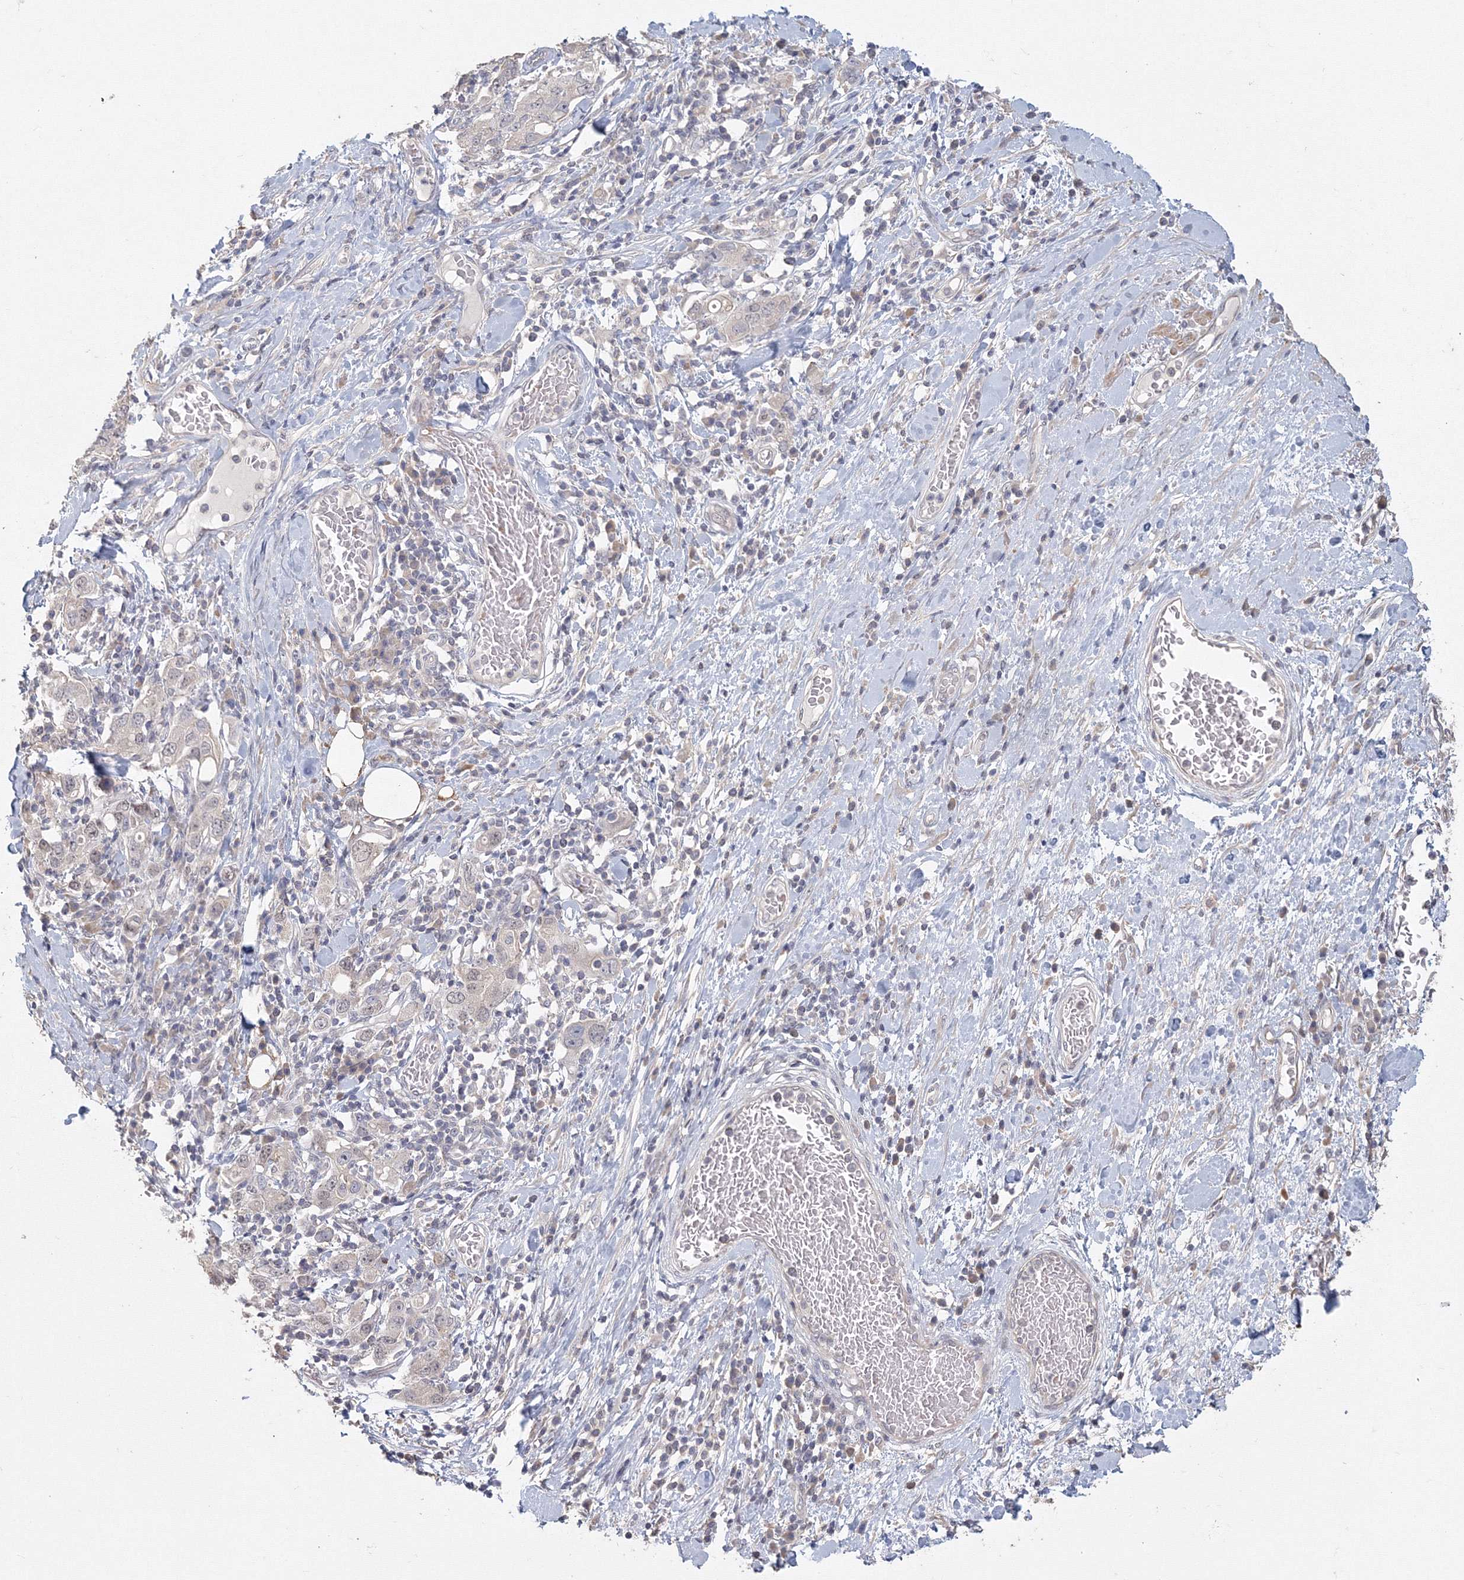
{"staining": {"intensity": "negative", "quantity": "none", "location": "none"}, "tissue": "stomach cancer", "cell_type": "Tumor cells", "image_type": "cancer", "snomed": [{"axis": "morphology", "description": "Adenocarcinoma, NOS"}, {"axis": "topography", "description": "Stomach, upper"}], "caption": "High magnification brightfield microscopy of adenocarcinoma (stomach) stained with DAB (brown) and counterstained with hematoxylin (blue): tumor cells show no significant staining. Nuclei are stained in blue.", "gene": "TACC2", "patient": {"sex": "male", "age": 62}}